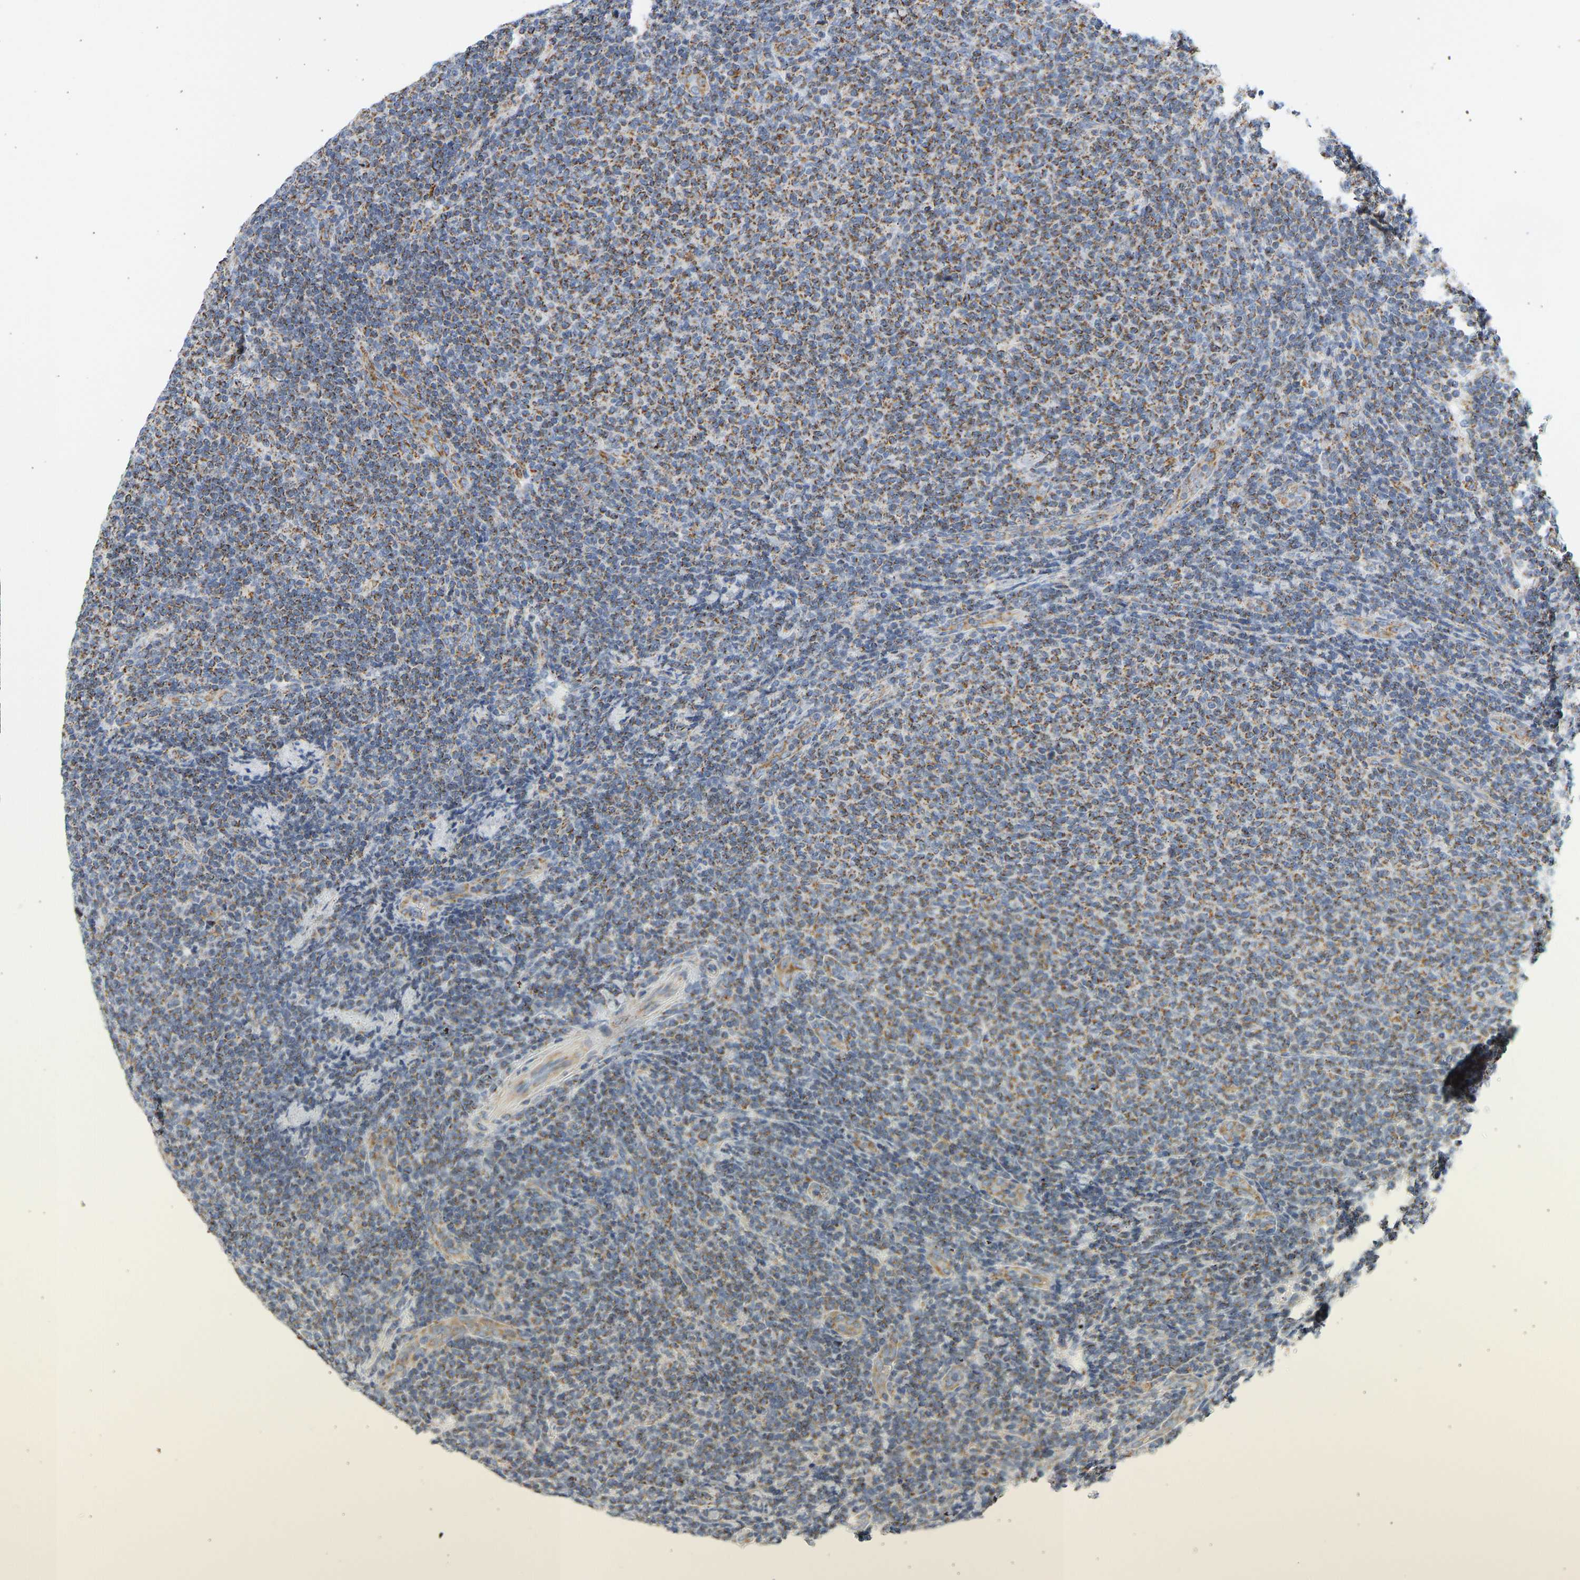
{"staining": {"intensity": "moderate", "quantity": ">75%", "location": "cytoplasmic/membranous"}, "tissue": "lymphoma", "cell_type": "Tumor cells", "image_type": "cancer", "snomed": [{"axis": "morphology", "description": "Malignant lymphoma, non-Hodgkin's type, Low grade"}, {"axis": "topography", "description": "Lymph node"}], "caption": "Protein expression by immunohistochemistry (IHC) displays moderate cytoplasmic/membranous expression in approximately >75% of tumor cells in lymphoma.", "gene": "GRPEL2", "patient": {"sex": "male", "age": 66}}